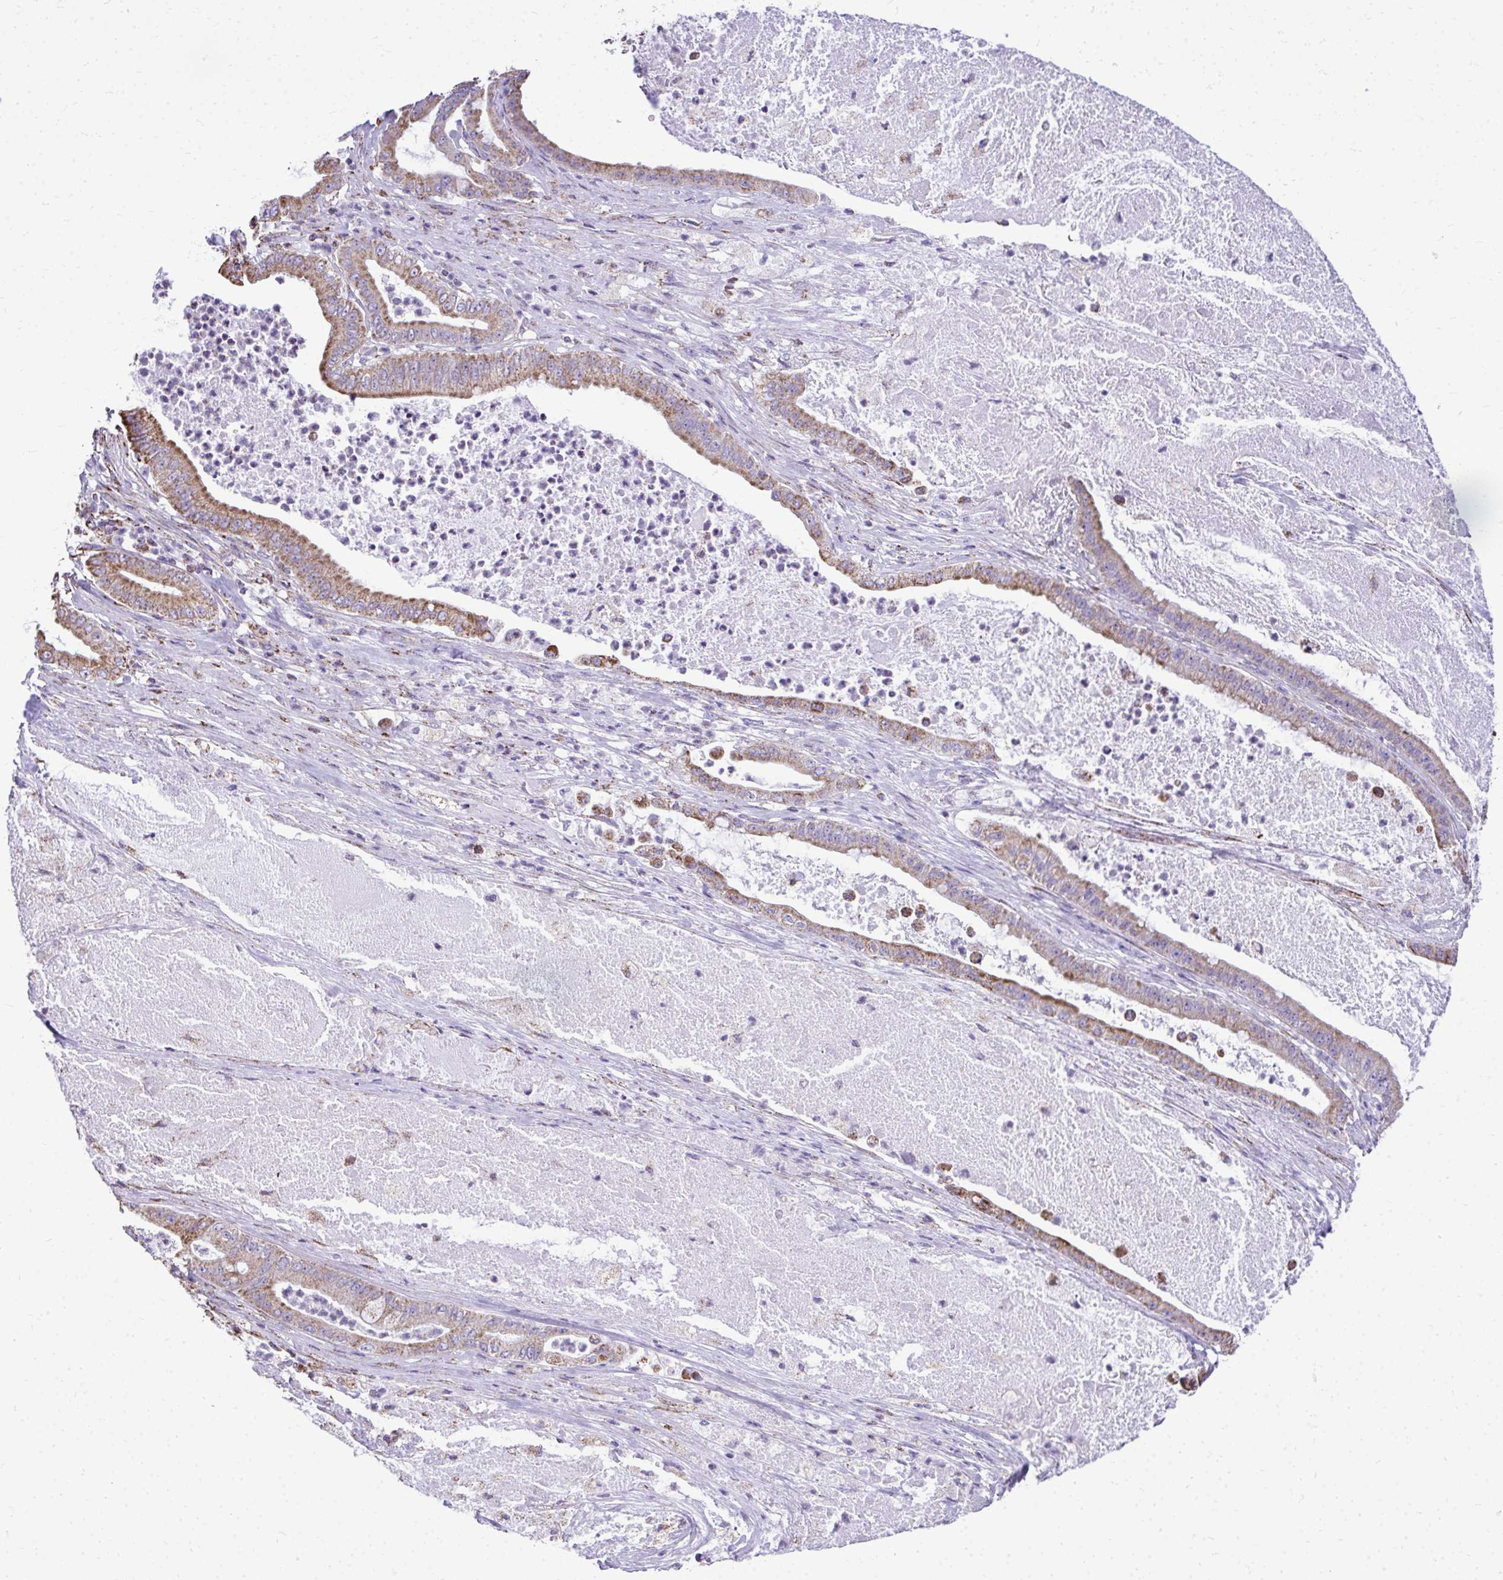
{"staining": {"intensity": "moderate", "quantity": "25%-75%", "location": "cytoplasmic/membranous"}, "tissue": "pancreatic cancer", "cell_type": "Tumor cells", "image_type": "cancer", "snomed": [{"axis": "morphology", "description": "Adenocarcinoma, NOS"}, {"axis": "topography", "description": "Pancreas"}], "caption": "Pancreatic cancer (adenocarcinoma) was stained to show a protein in brown. There is medium levels of moderate cytoplasmic/membranous staining in approximately 25%-75% of tumor cells.", "gene": "MPZL2", "patient": {"sex": "male", "age": 71}}